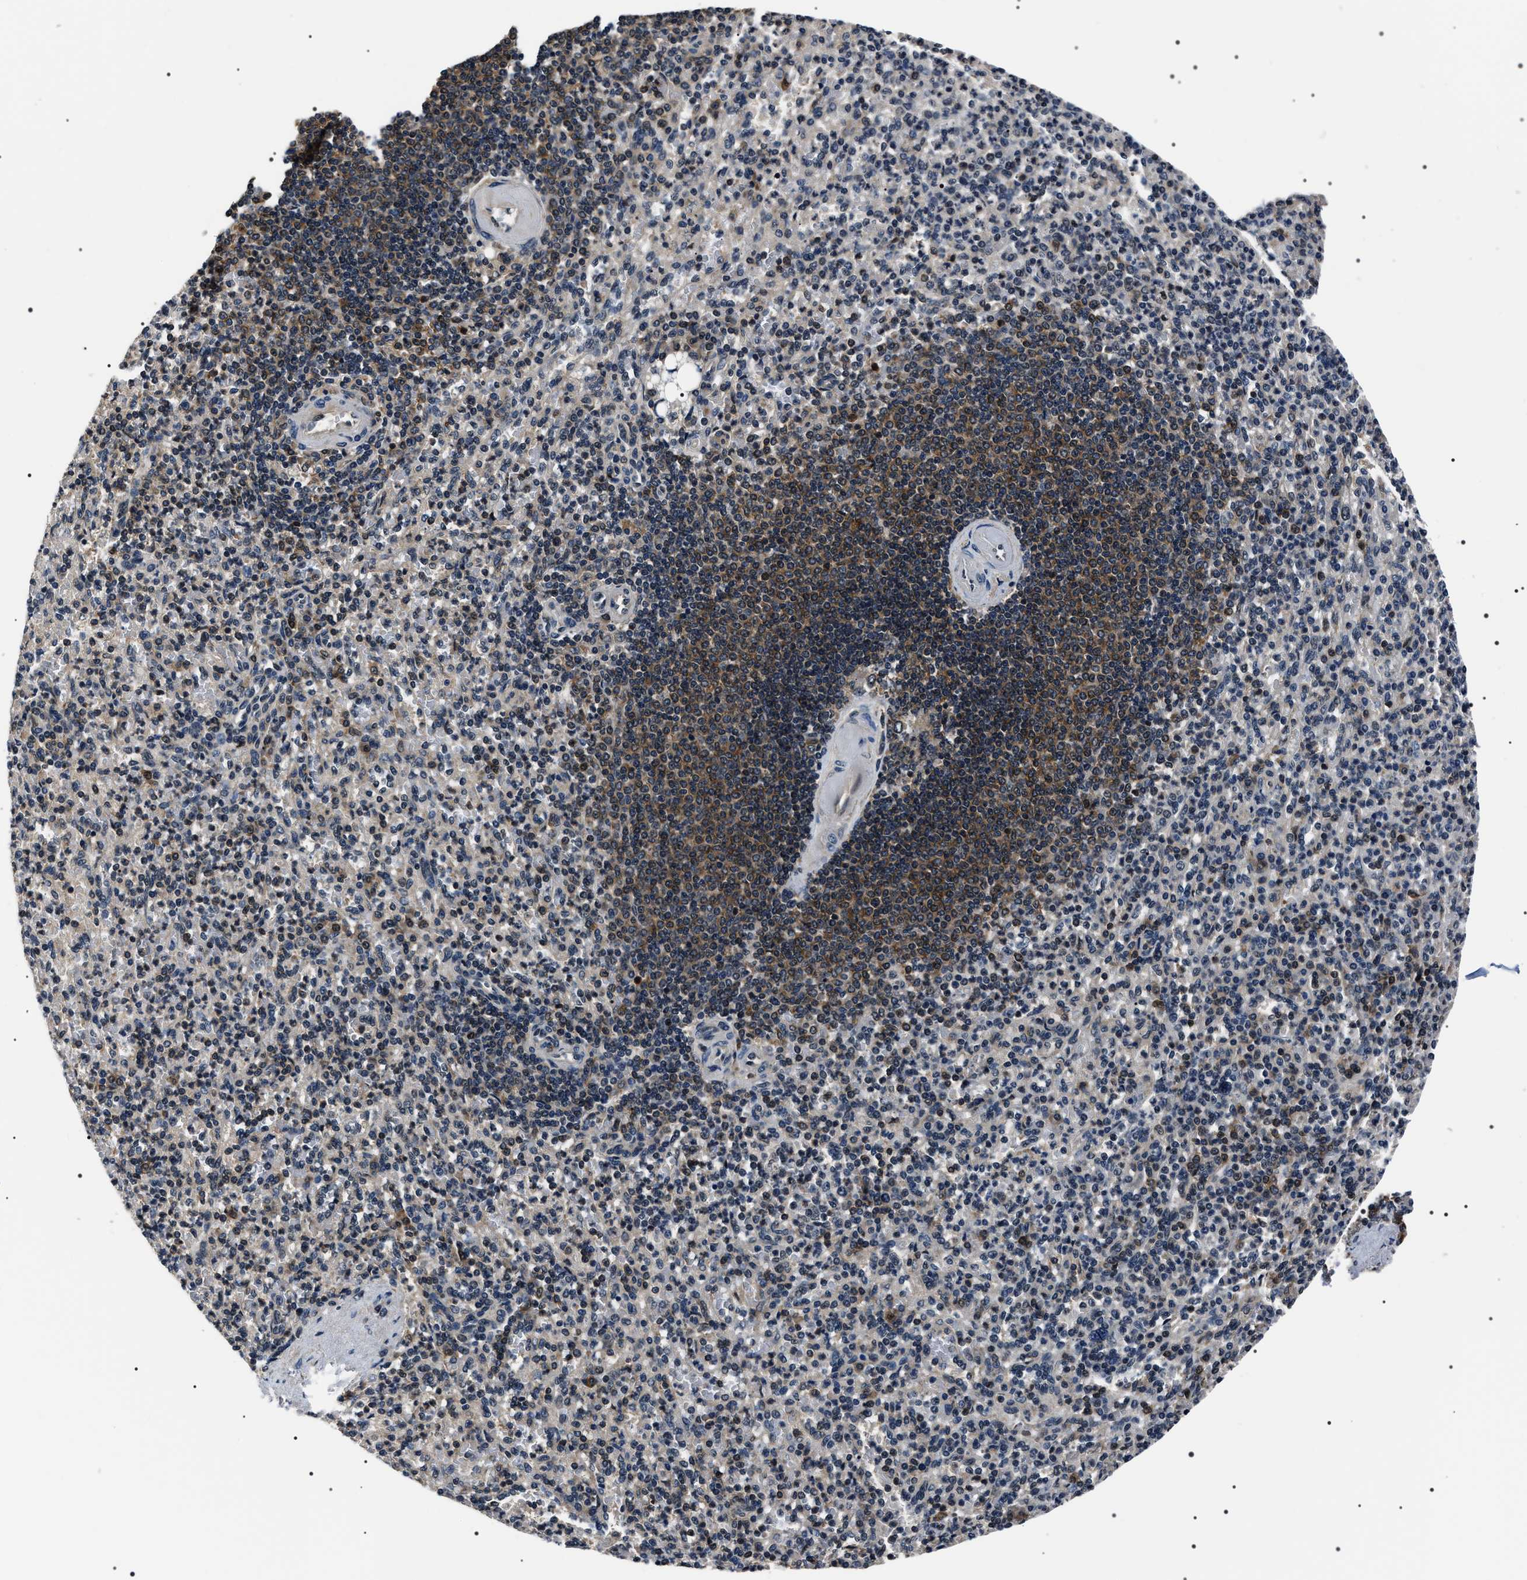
{"staining": {"intensity": "moderate", "quantity": "<25%", "location": "cytoplasmic/membranous,nuclear"}, "tissue": "spleen", "cell_type": "Cells in red pulp", "image_type": "normal", "snomed": [{"axis": "morphology", "description": "Normal tissue, NOS"}, {"axis": "topography", "description": "Spleen"}], "caption": "Brown immunohistochemical staining in benign human spleen shows moderate cytoplasmic/membranous,nuclear staining in about <25% of cells in red pulp.", "gene": "SIPA1", "patient": {"sex": "female", "age": 74}}